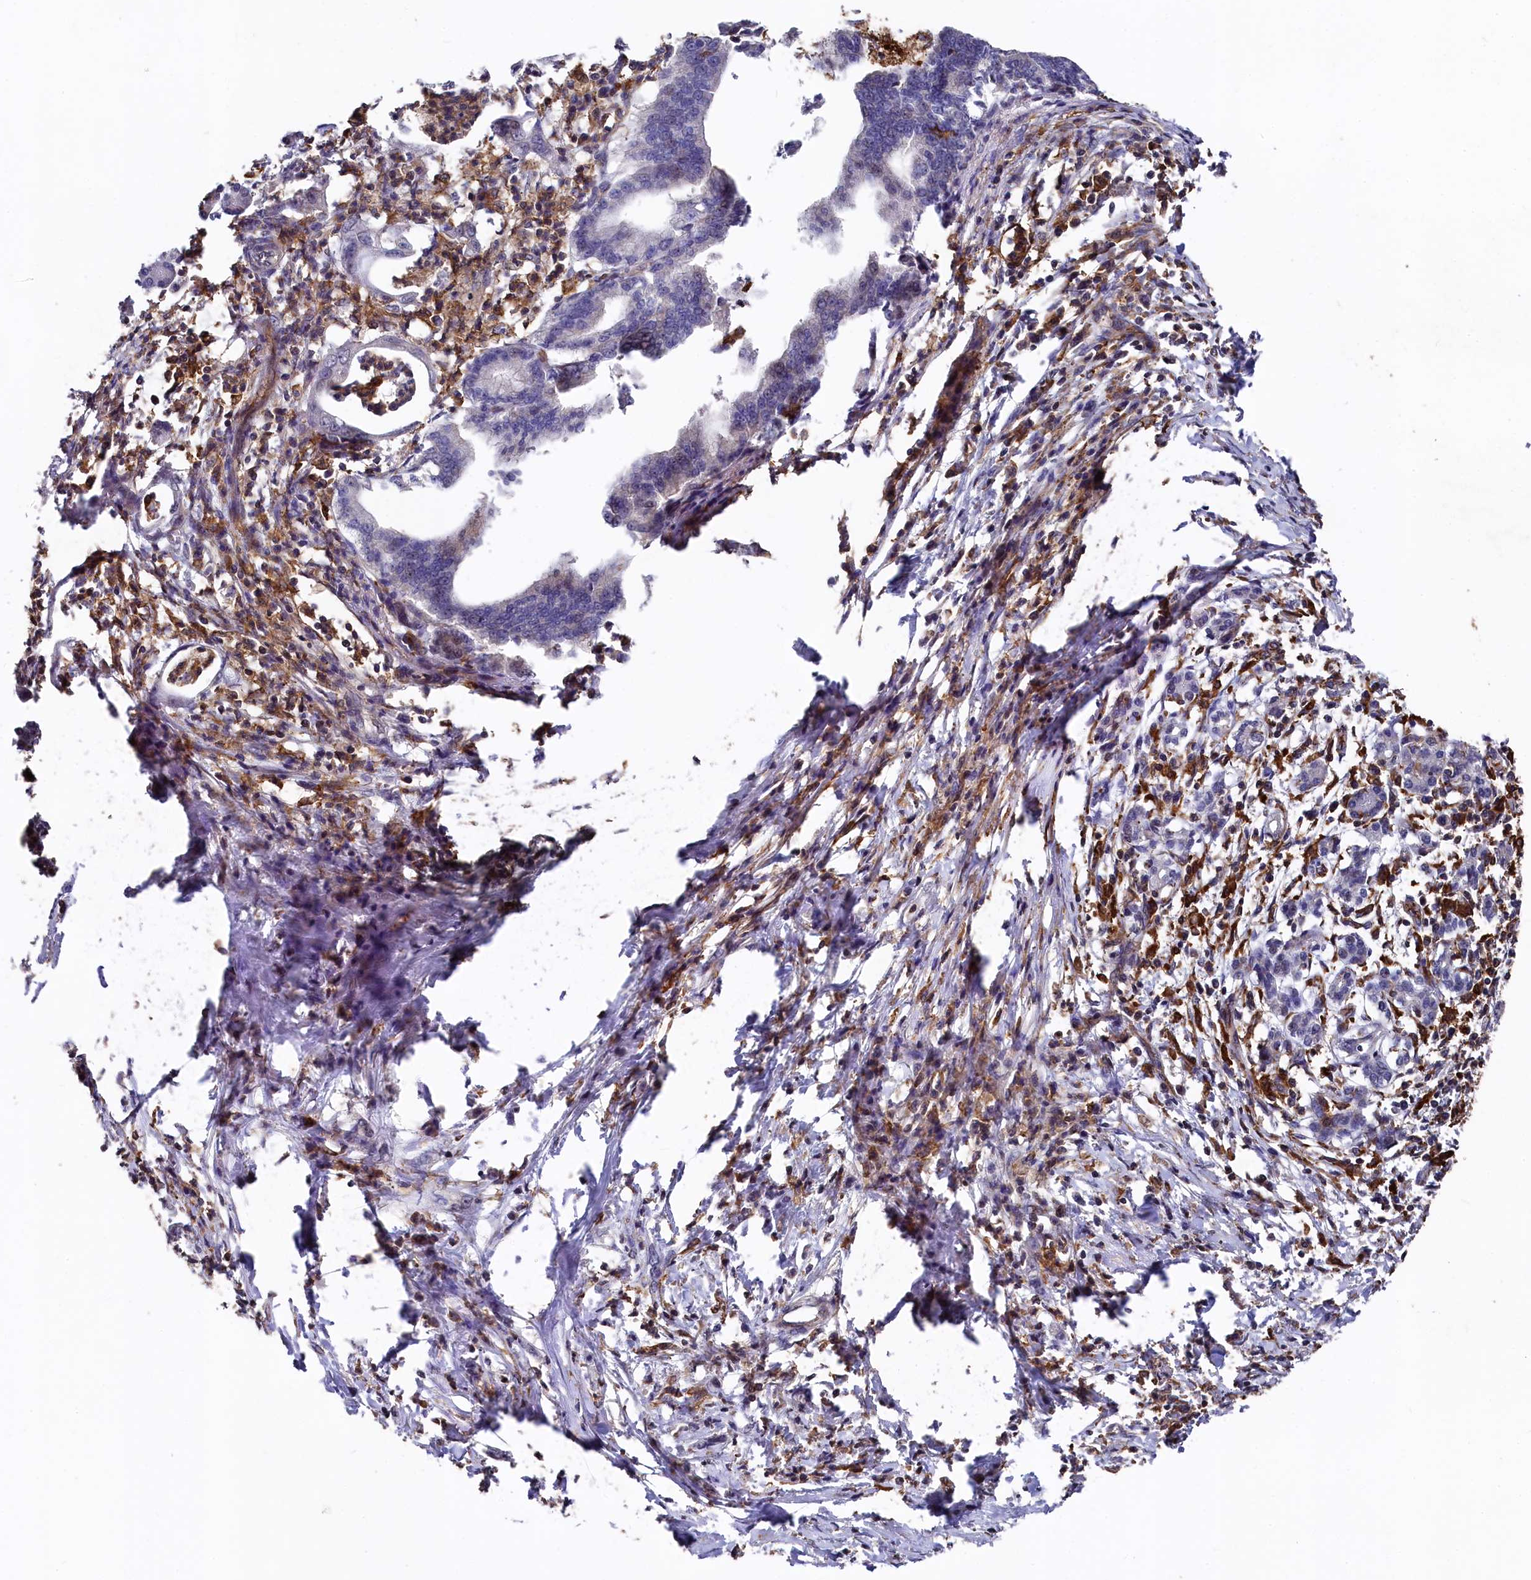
{"staining": {"intensity": "negative", "quantity": "none", "location": "none"}, "tissue": "pancreatic cancer", "cell_type": "Tumor cells", "image_type": "cancer", "snomed": [{"axis": "morphology", "description": "Adenocarcinoma, NOS"}, {"axis": "topography", "description": "Pancreas"}], "caption": "High magnification brightfield microscopy of pancreatic adenocarcinoma stained with DAB (brown) and counterstained with hematoxylin (blue): tumor cells show no significant staining. (DAB (3,3'-diaminobenzidine) immunohistochemistry, high magnification).", "gene": "PLEKHO2", "patient": {"sex": "female", "age": 55}}